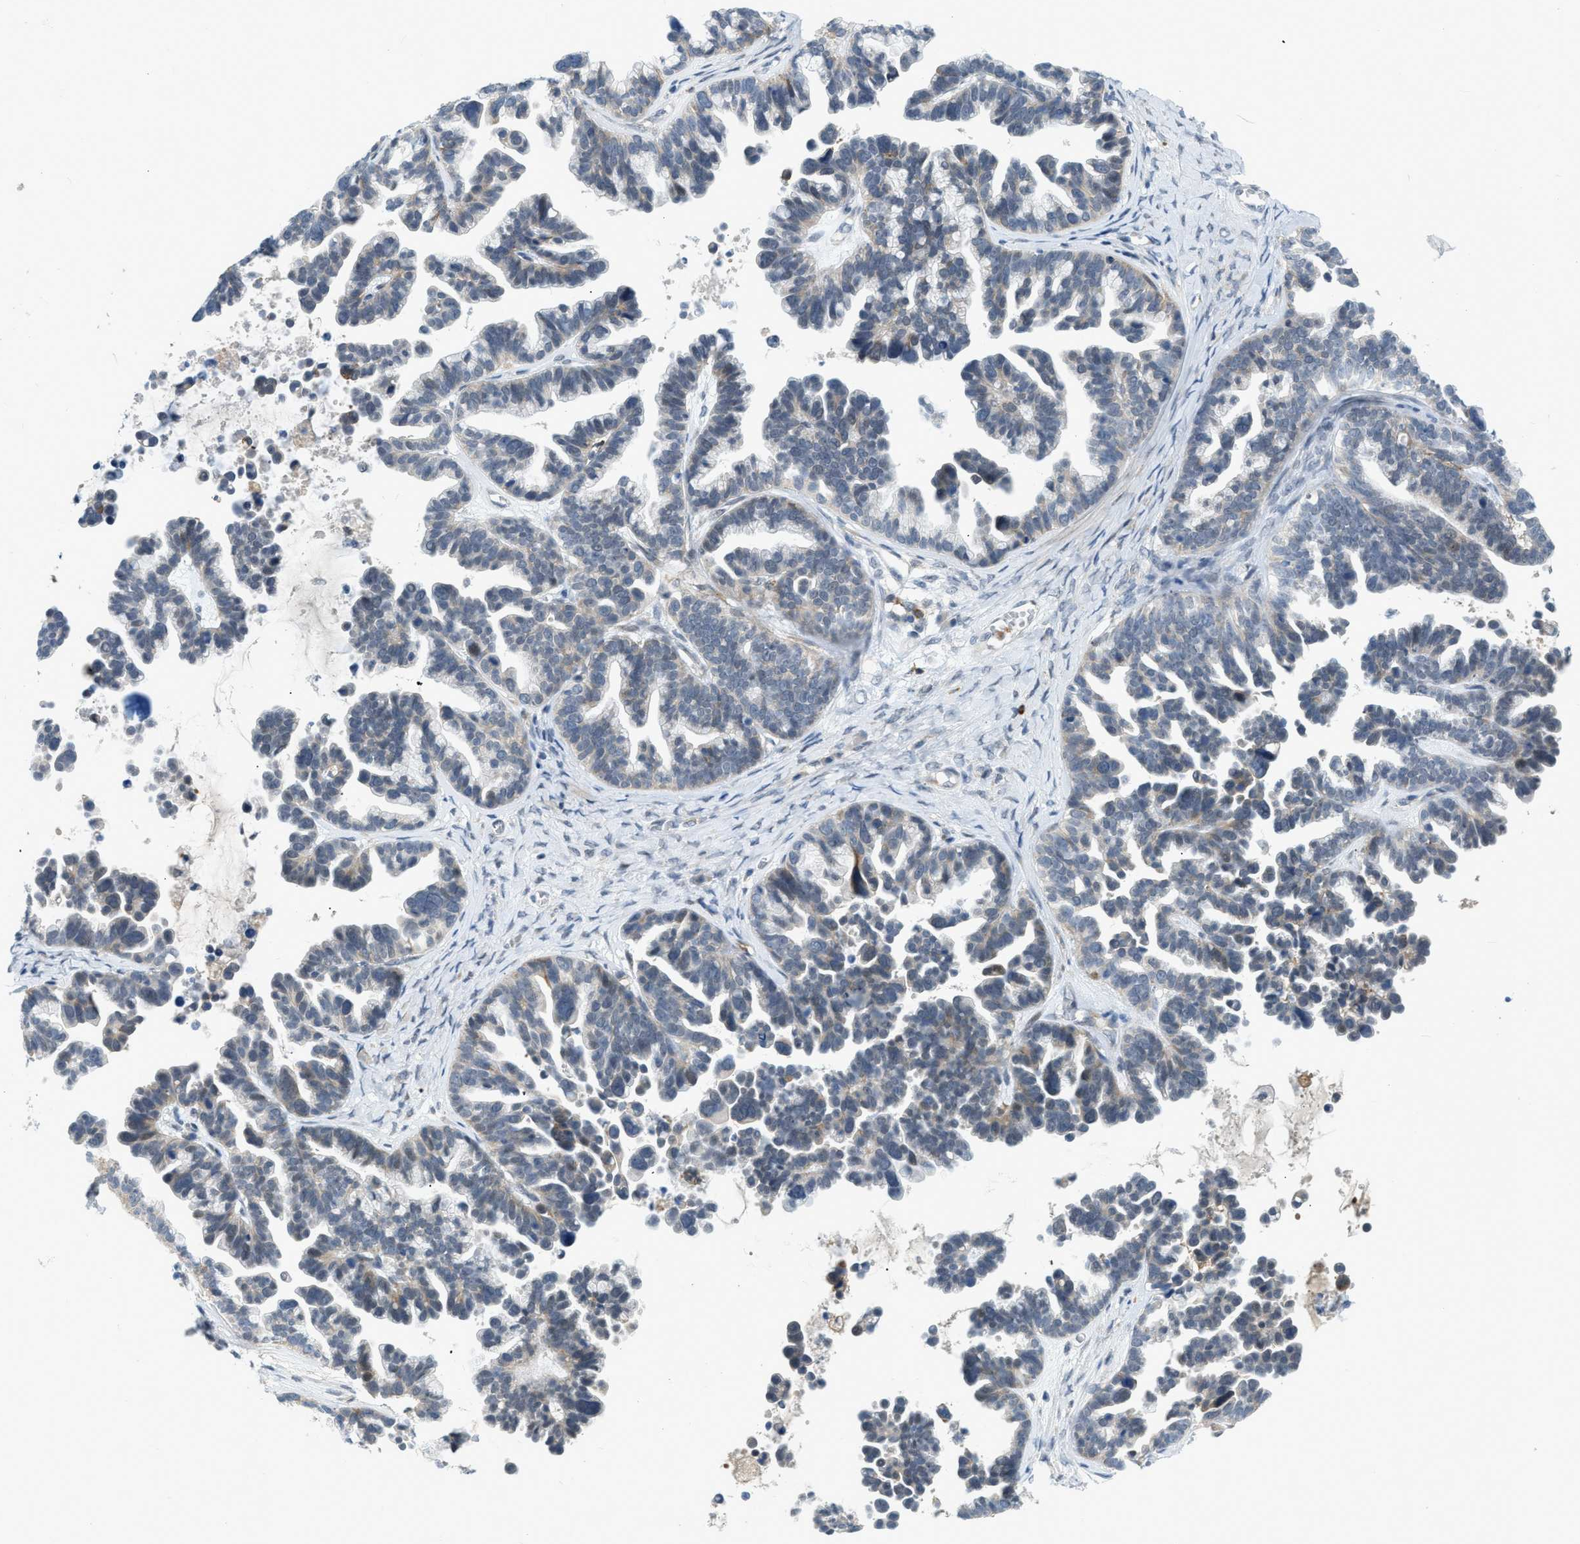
{"staining": {"intensity": "negative", "quantity": "none", "location": "none"}, "tissue": "ovarian cancer", "cell_type": "Tumor cells", "image_type": "cancer", "snomed": [{"axis": "morphology", "description": "Cystadenocarcinoma, serous, NOS"}, {"axis": "topography", "description": "Ovary"}], "caption": "Human ovarian serous cystadenocarcinoma stained for a protein using immunohistochemistry (IHC) exhibits no positivity in tumor cells.", "gene": "ZNF408", "patient": {"sex": "female", "age": 56}}